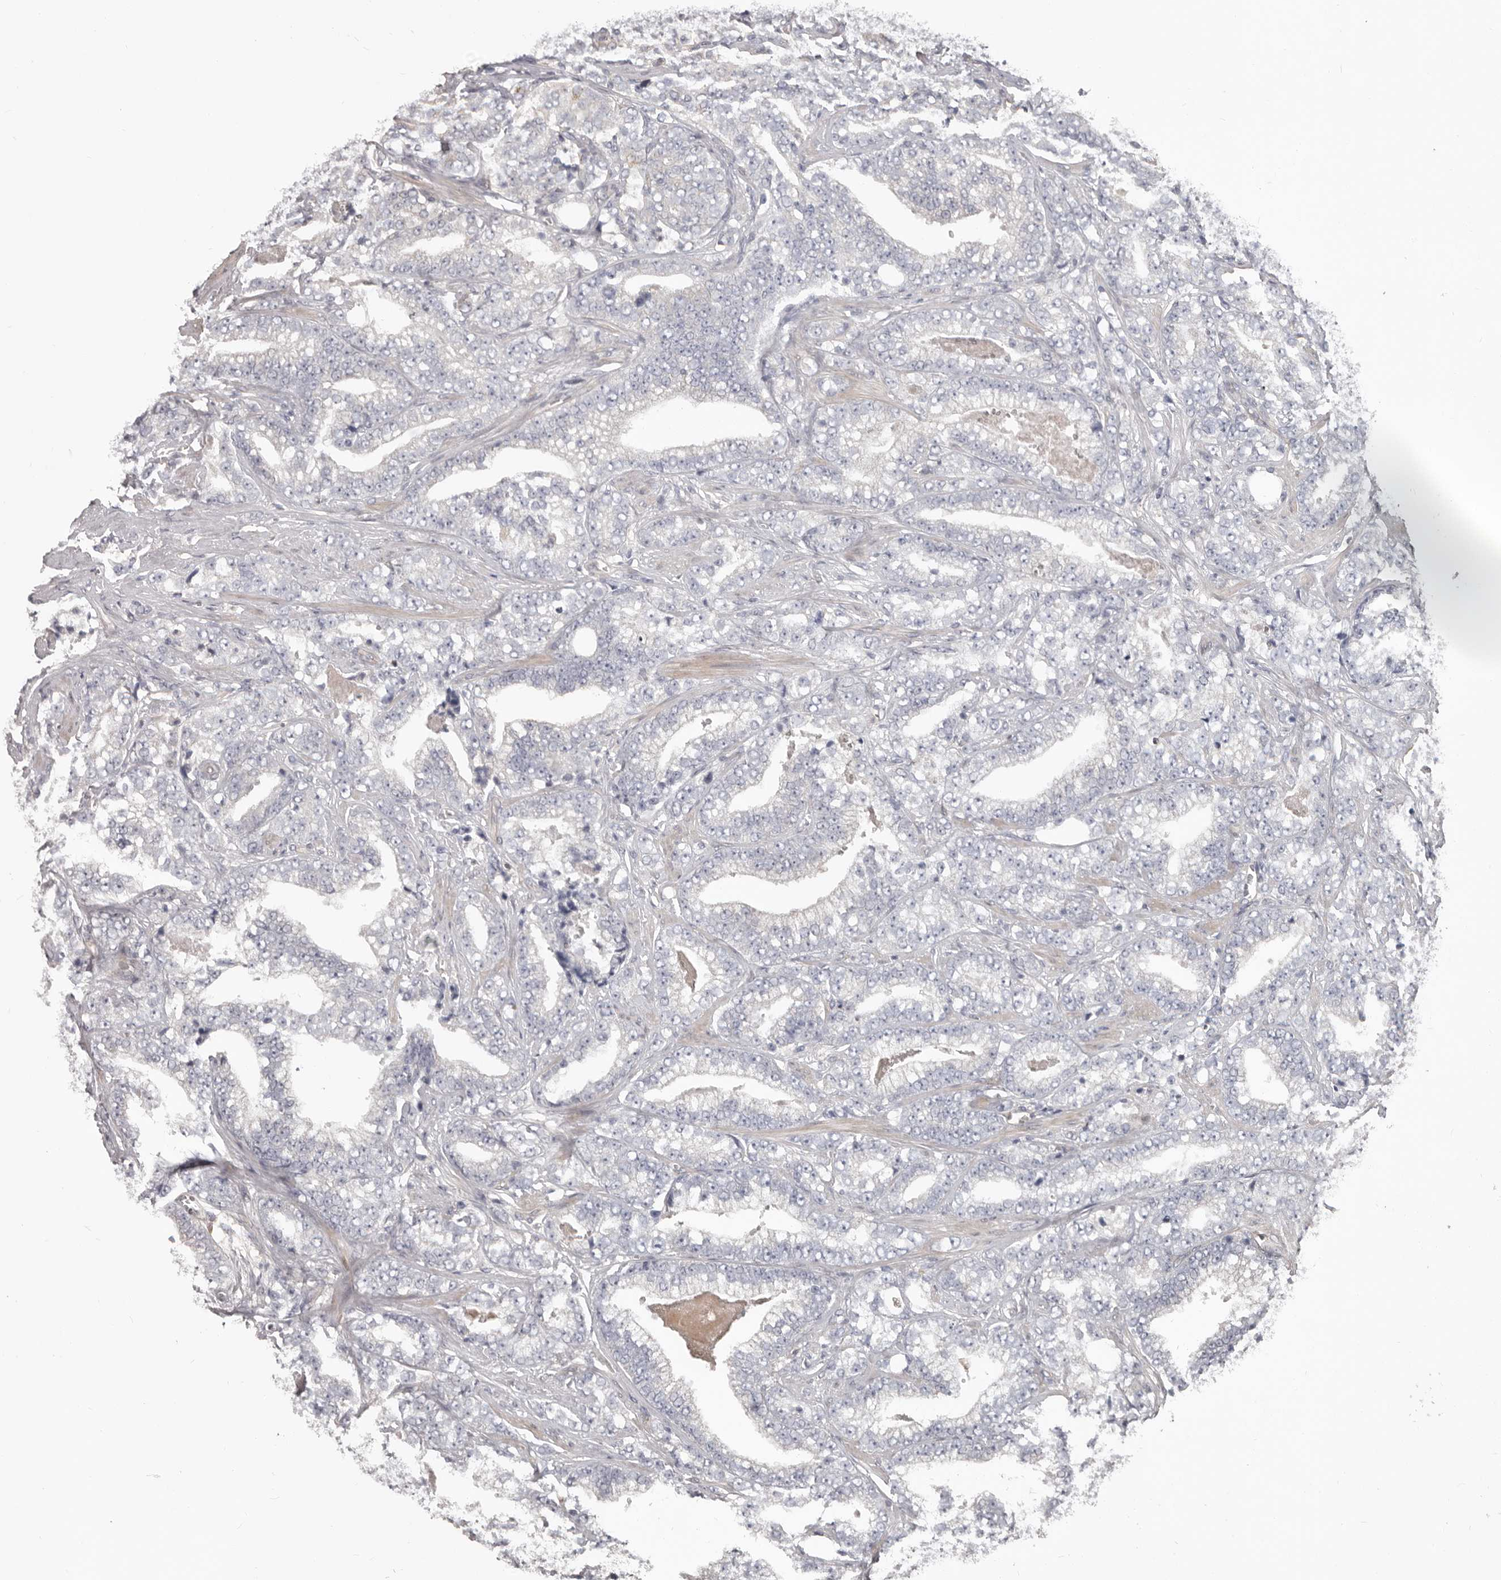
{"staining": {"intensity": "negative", "quantity": "none", "location": "none"}, "tissue": "prostate cancer", "cell_type": "Tumor cells", "image_type": "cancer", "snomed": [{"axis": "morphology", "description": "Adenocarcinoma, High grade"}, {"axis": "topography", "description": "Prostate and seminal vesicle, NOS"}], "caption": "High-grade adenocarcinoma (prostate) was stained to show a protein in brown. There is no significant staining in tumor cells. (DAB immunohistochemistry (IHC) with hematoxylin counter stain).", "gene": "RNF217", "patient": {"sex": "male", "age": 67}}